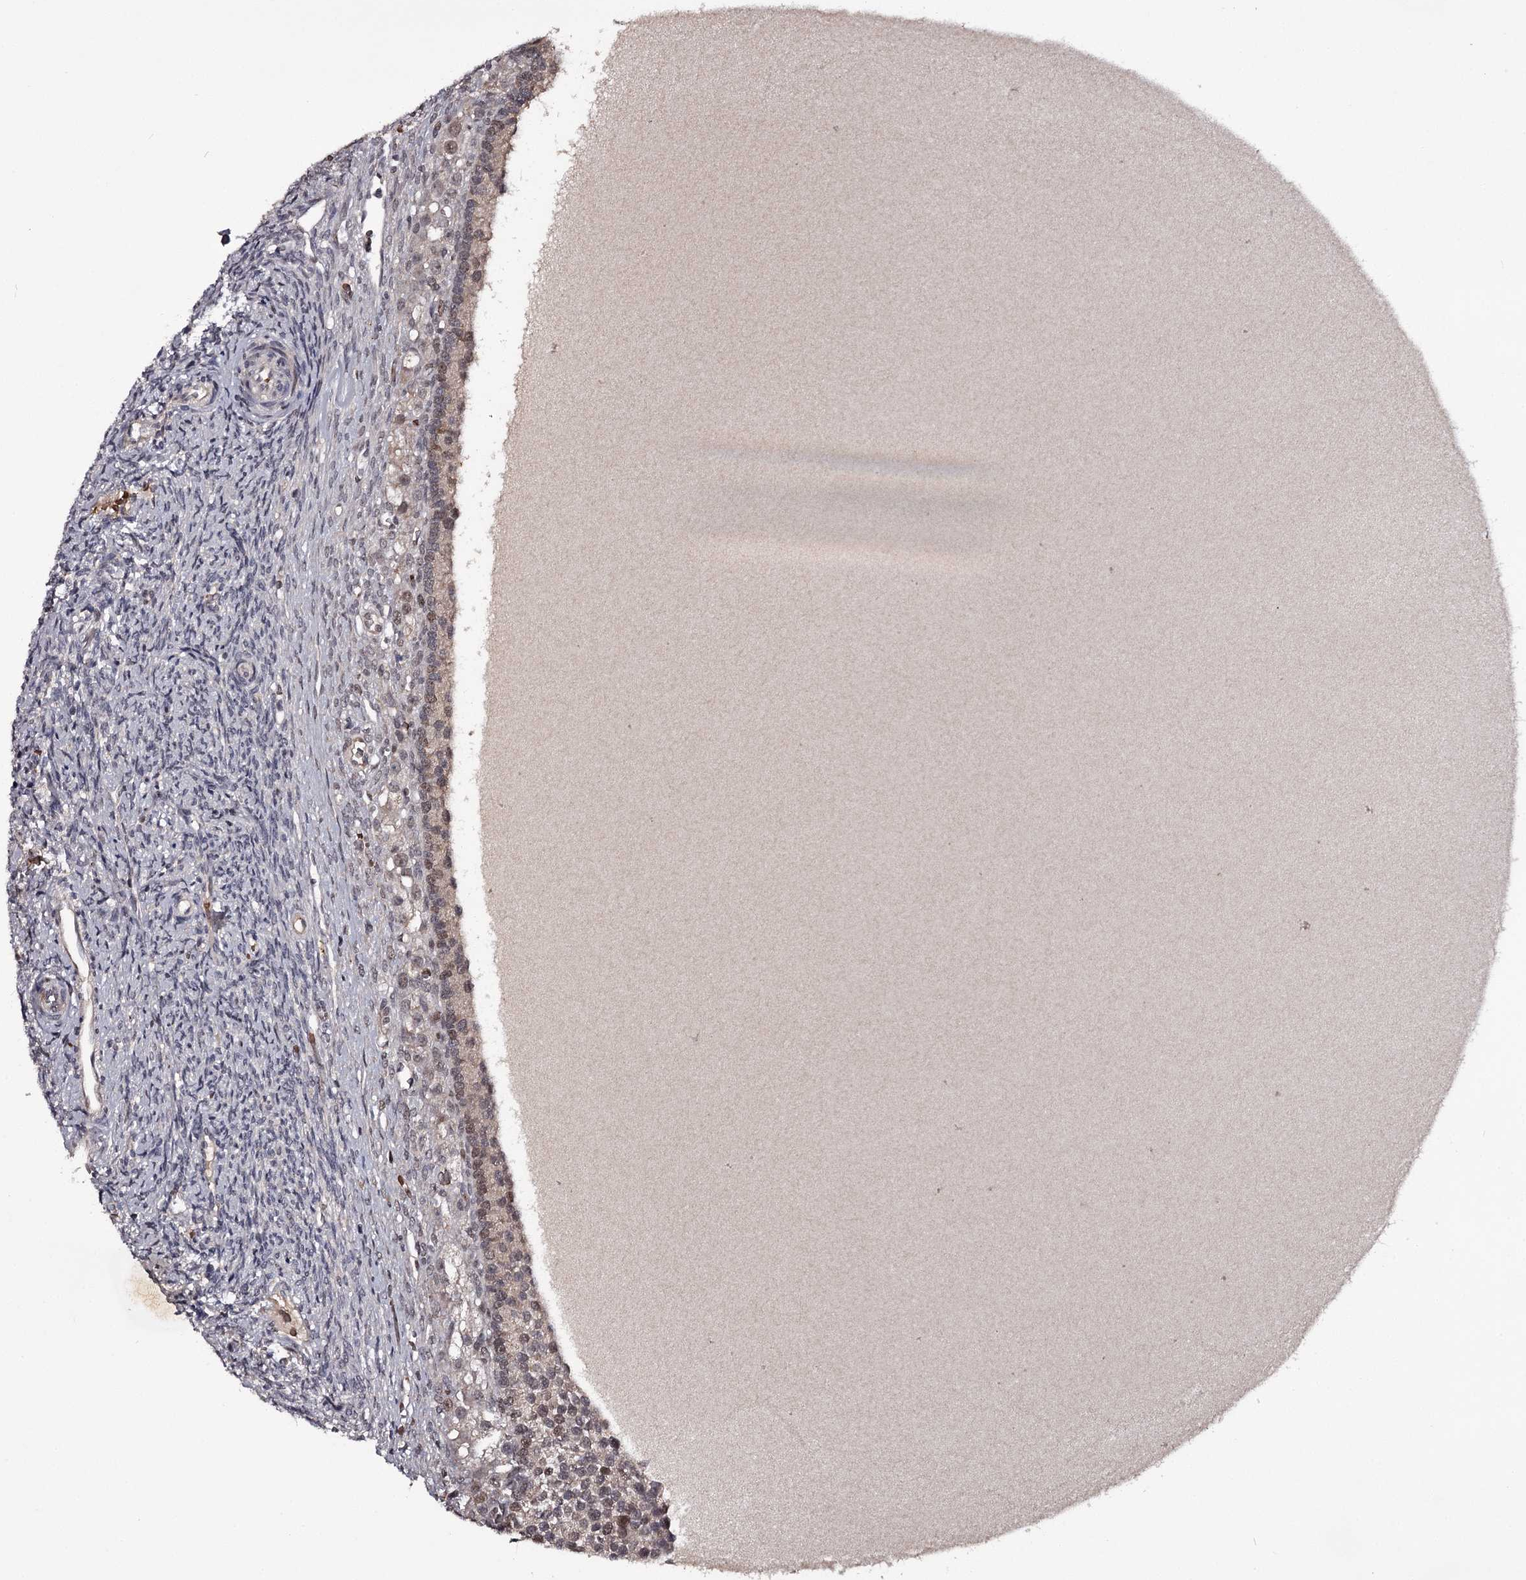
{"staining": {"intensity": "negative", "quantity": "none", "location": "none"}, "tissue": "ovary", "cell_type": "Ovarian stroma cells", "image_type": "normal", "snomed": [{"axis": "morphology", "description": "Normal tissue, NOS"}, {"axis": "topography", "description": "Ovary"}], "caption": "There is no significant staining in ovarian stroma cells of ovary. (DAB immunohistochemistry (IHC) with hematoxylin counter stain).", "gene": "RNF44", "patient": {"sex": "female", "age": 41}}